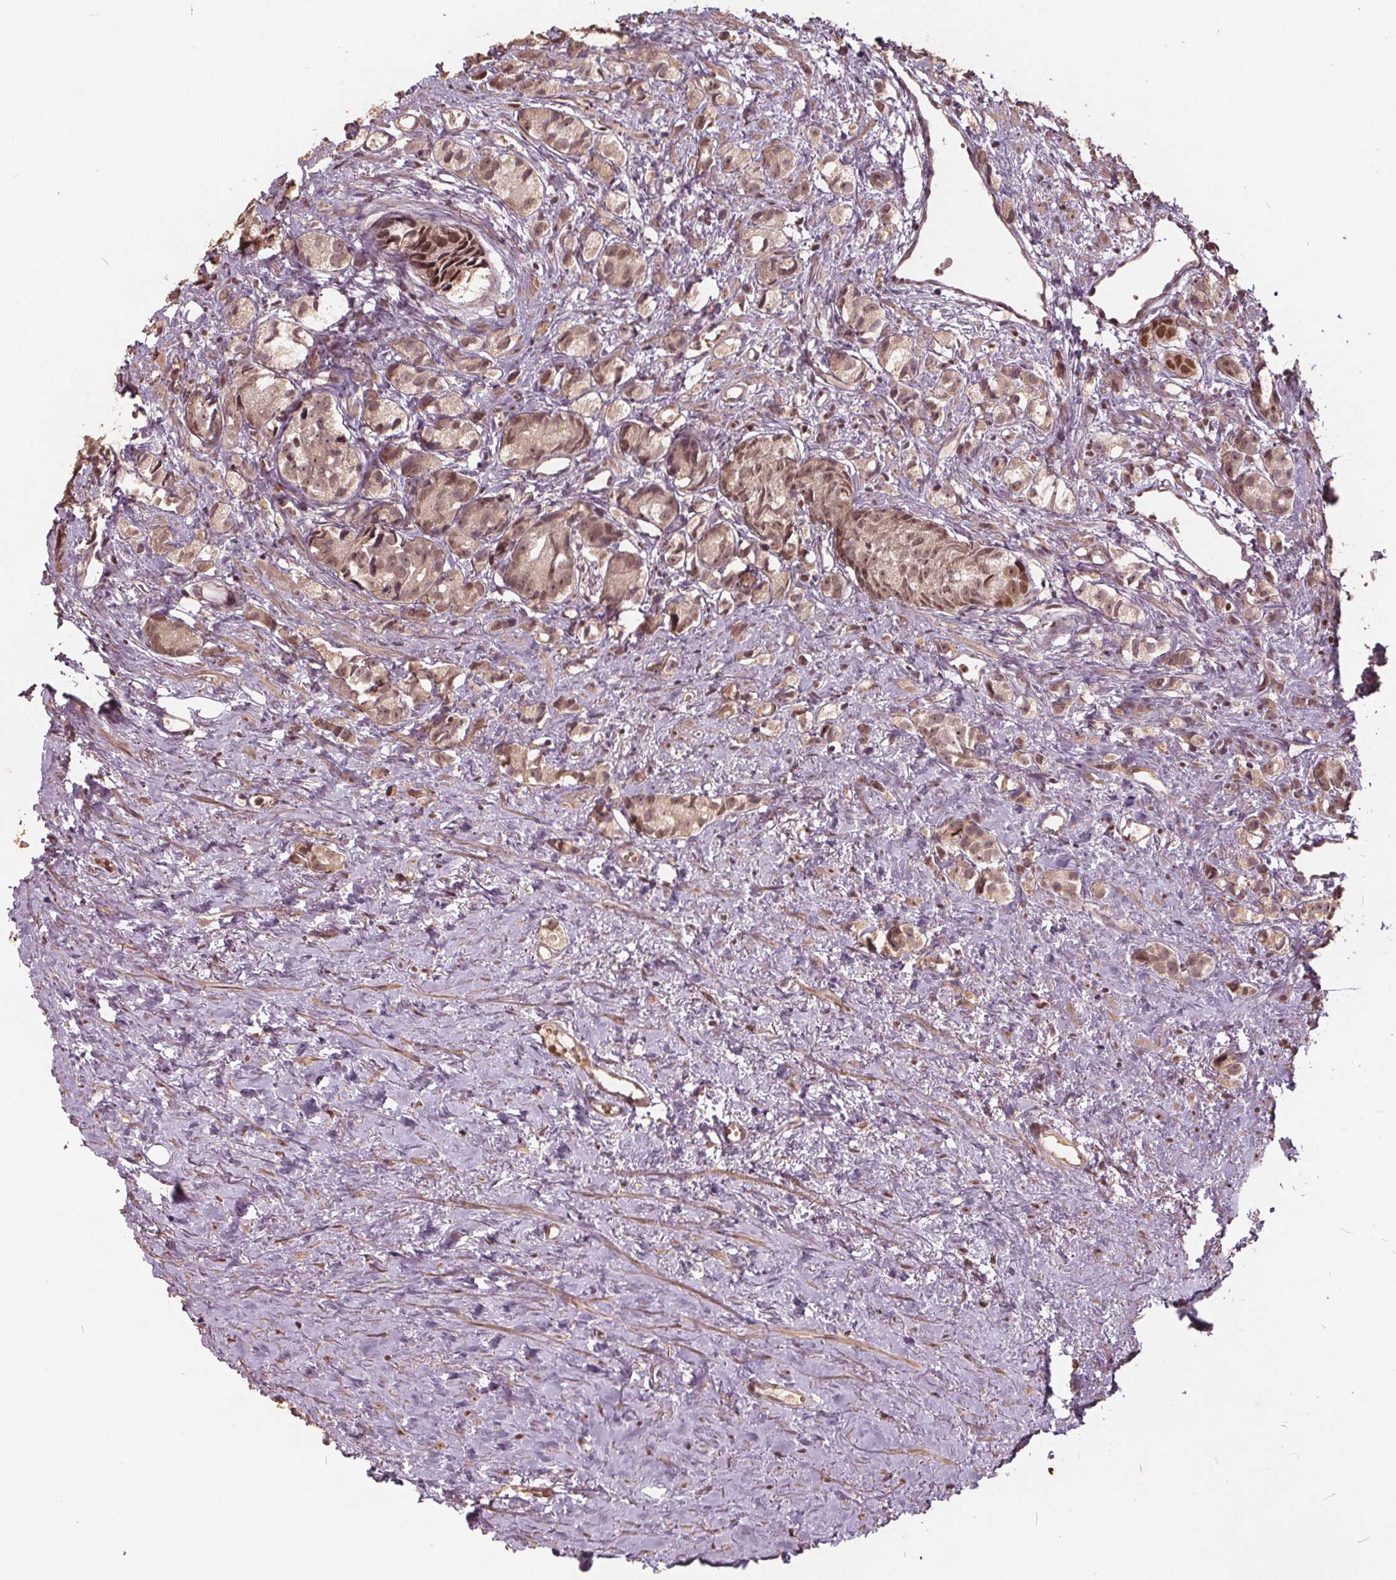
{"staining": {"intensity": "weak", "quantity": ">75%", "location": "cytoplasmic/membranous,nuclear"}, "tissue": "prostate cancer", "cell_type": "Tumor cells", "image_type": "cancer", "snomed": [{"axis": "morphology", "description": "Adenocarcinoma, High grade"}, {"axis": "topography", "description": "Prostate"}], "caption": "Protein expression analysis of prostate adenocarcinoma (high-grade) displays weak cytoplasmic/membranous and nuclear positivity in approximately >75% of tumor cells.", "gene": "DNMT3B", "patient": {"sex": "male", "age": 81}}